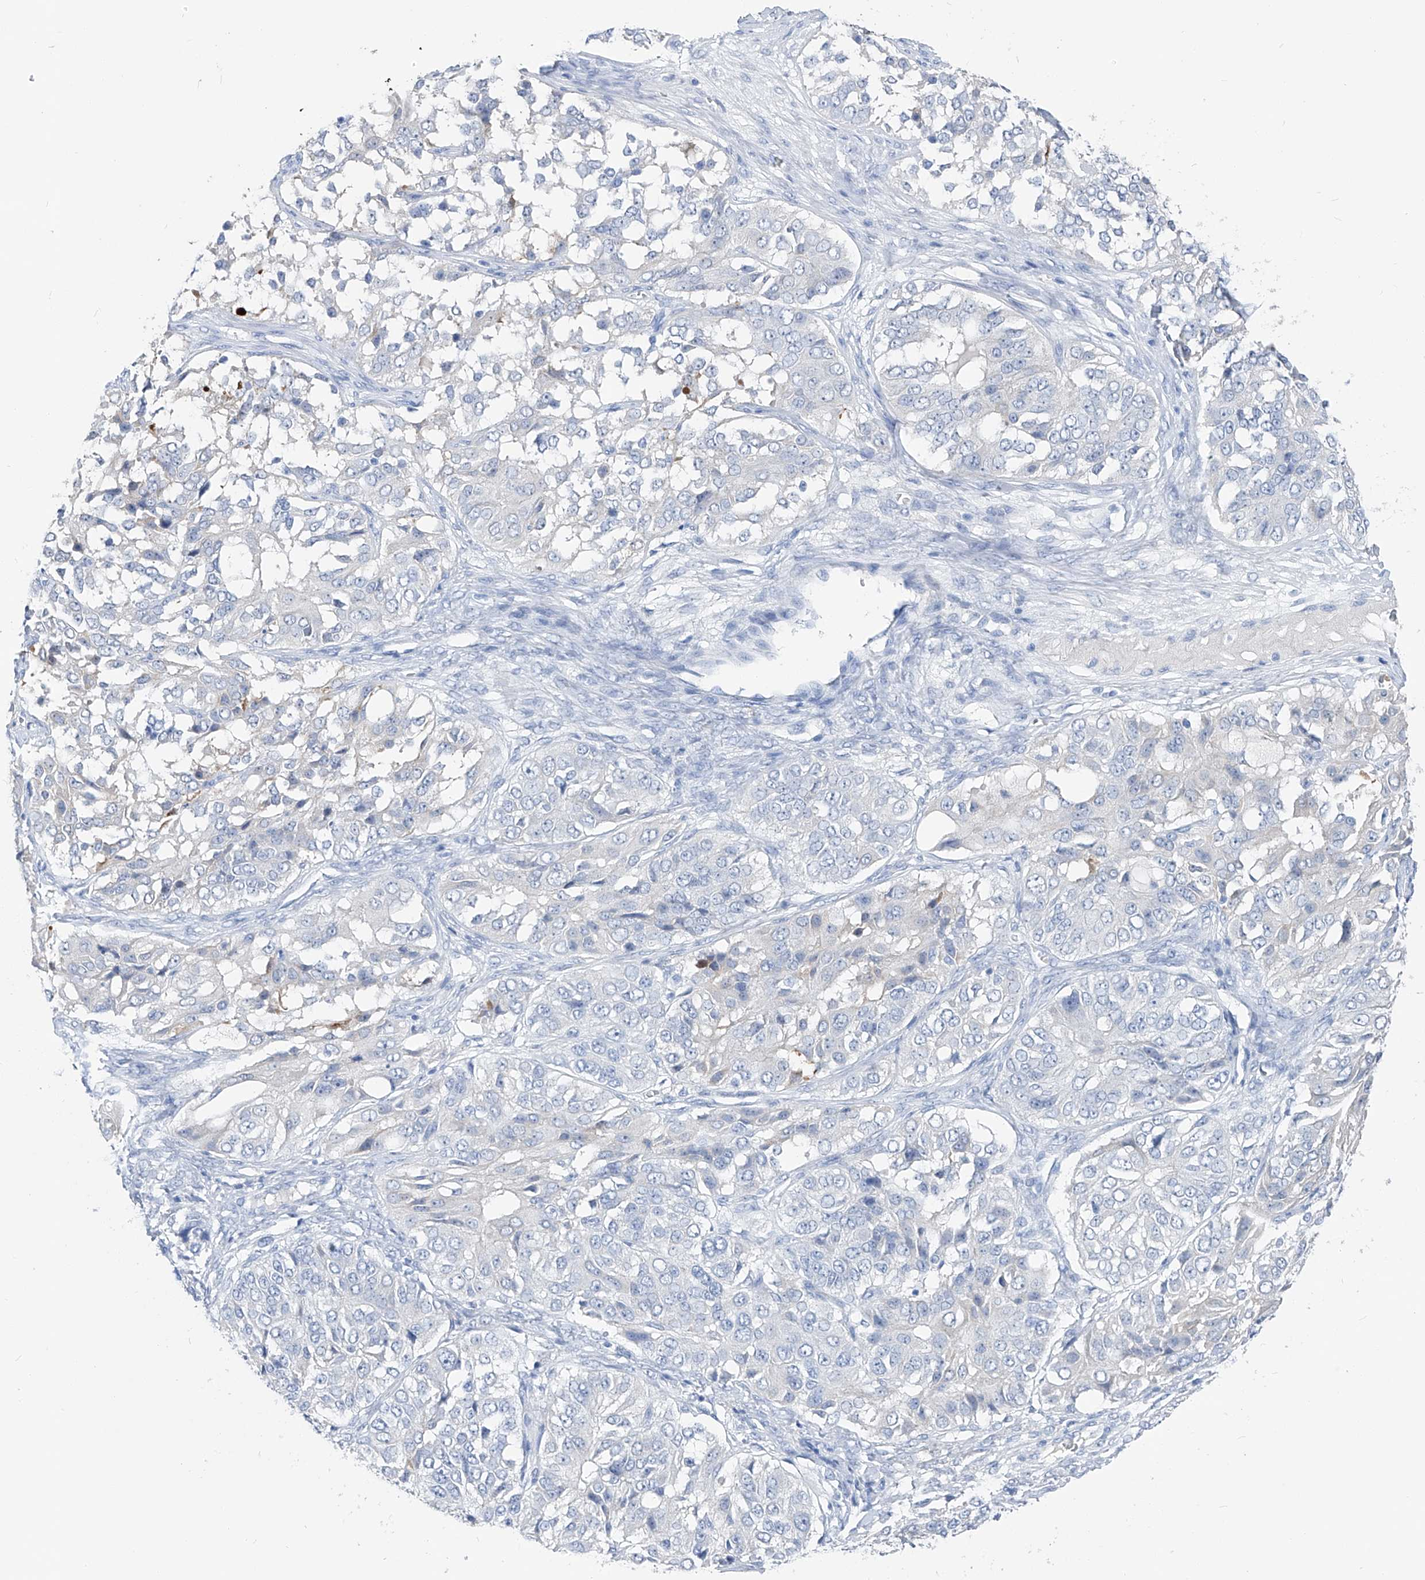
{"staining": {"intensity": "negative", "quantity": "none", "location": "none"}, "tissue": "ovarian cancer", "cell_type": "Tumor cells", "image_type": "cancer", "snomed": [{"axis": "morphology", "description": "Carcinoma, endometroid"}, {"axis": "topography", "description": "Ovary"}], "caption": "Tumor cells are negative for protein expression in human endometroid carcinoma (ovarian). (Immunohistochemistry, brightfield microscopy, high magnification).", "gene": "FRS3", "patient": {"sex": "female", "age": 51}}